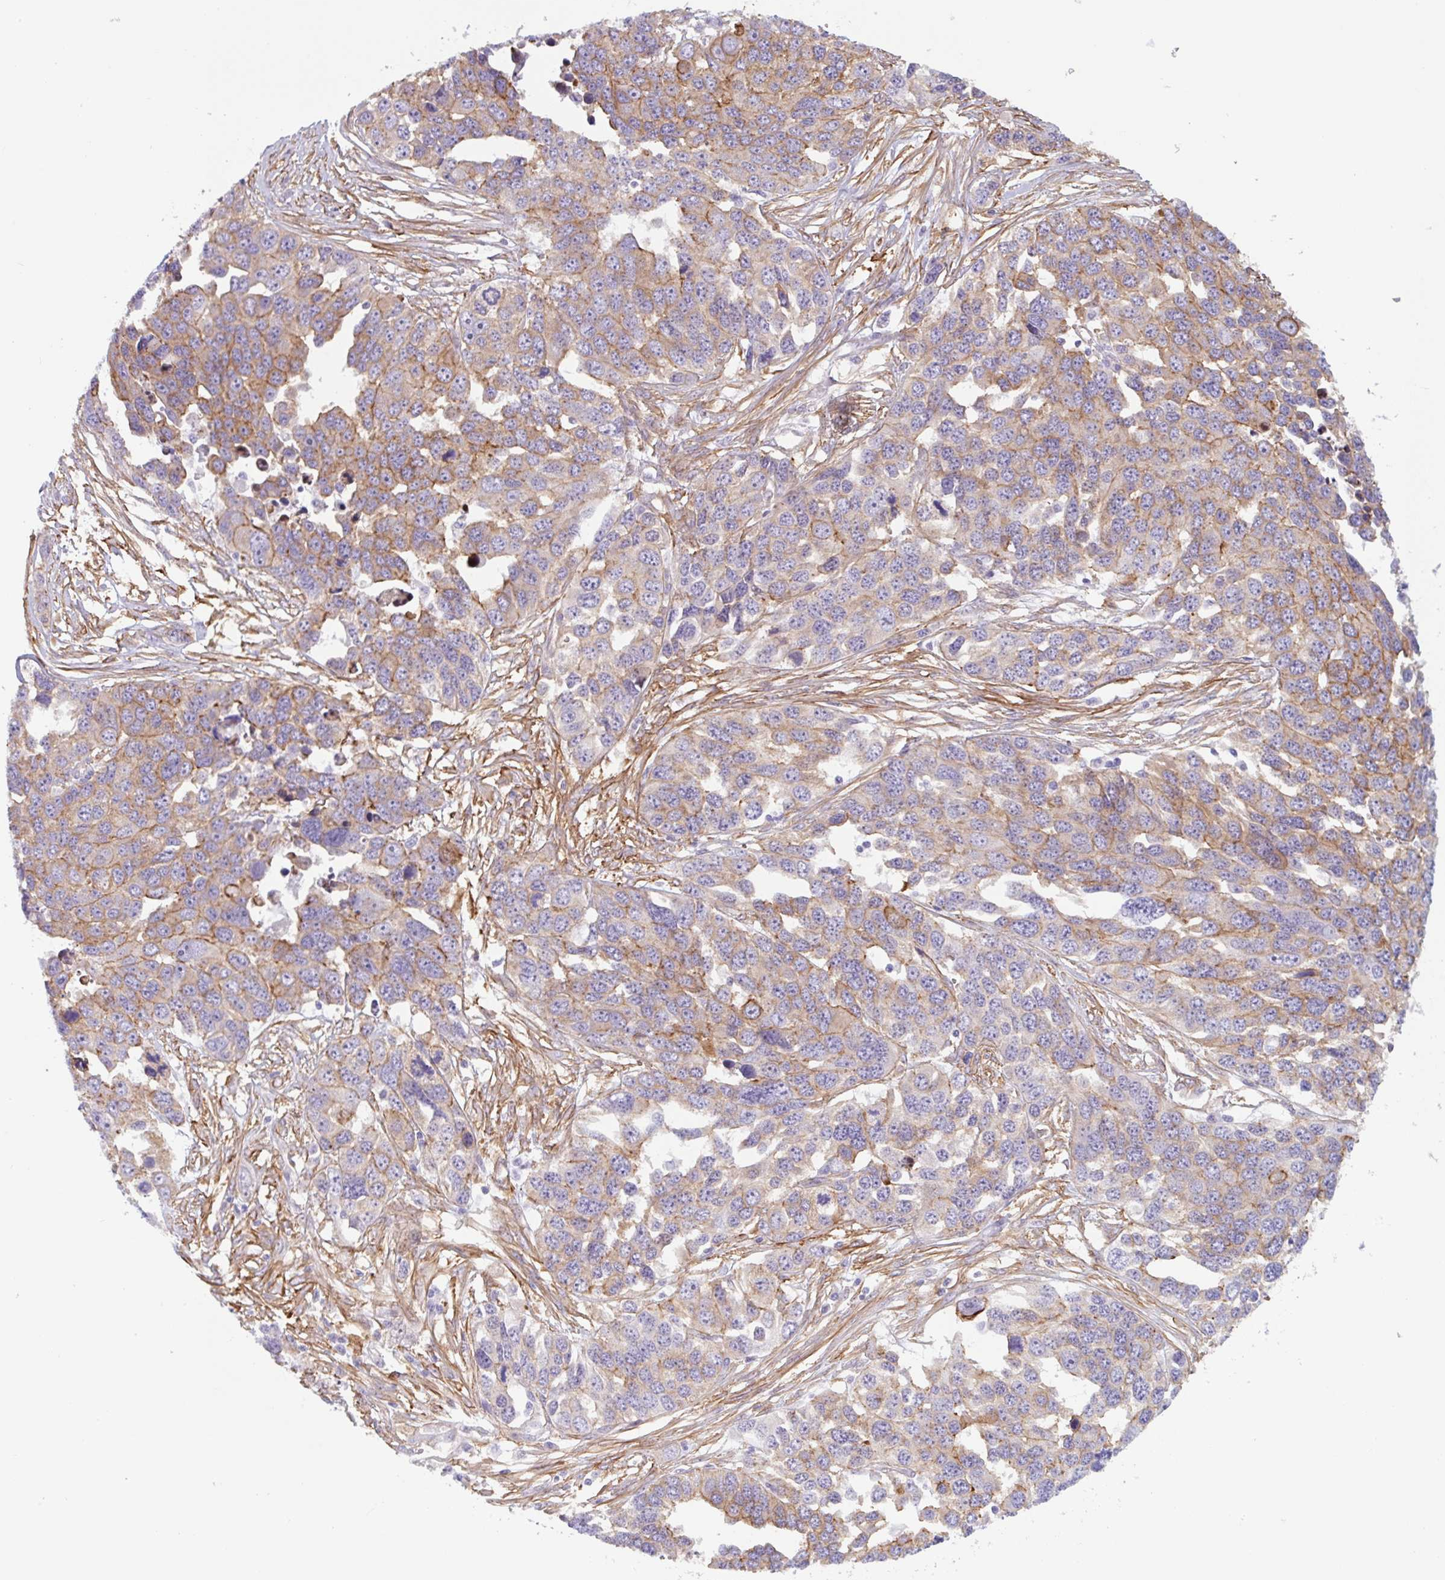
{"staining": {"intensity": "moderate", "quantity": ">75%", "location": "cytoplasmic/membranous"}, "tissue": "ovarian cancer", "cell_type": "Tumor cells", "image_type": "cancer", "snomed": [{"axis": "morphology", "description": "Cystadenocarcinoma, serous, NOS"}, {"axis": "topography", "description": "Ovary"}], "caption": "There is medium levels of moderate cytoplasmic/membranous expression in tumor cells of ovarian cancer (serous cystadenocarcinoma), as demonstrated by immunohistochemical staining (brown color).", "gene": "MYH10", "patient": {"sex": "female", "age": 76}}